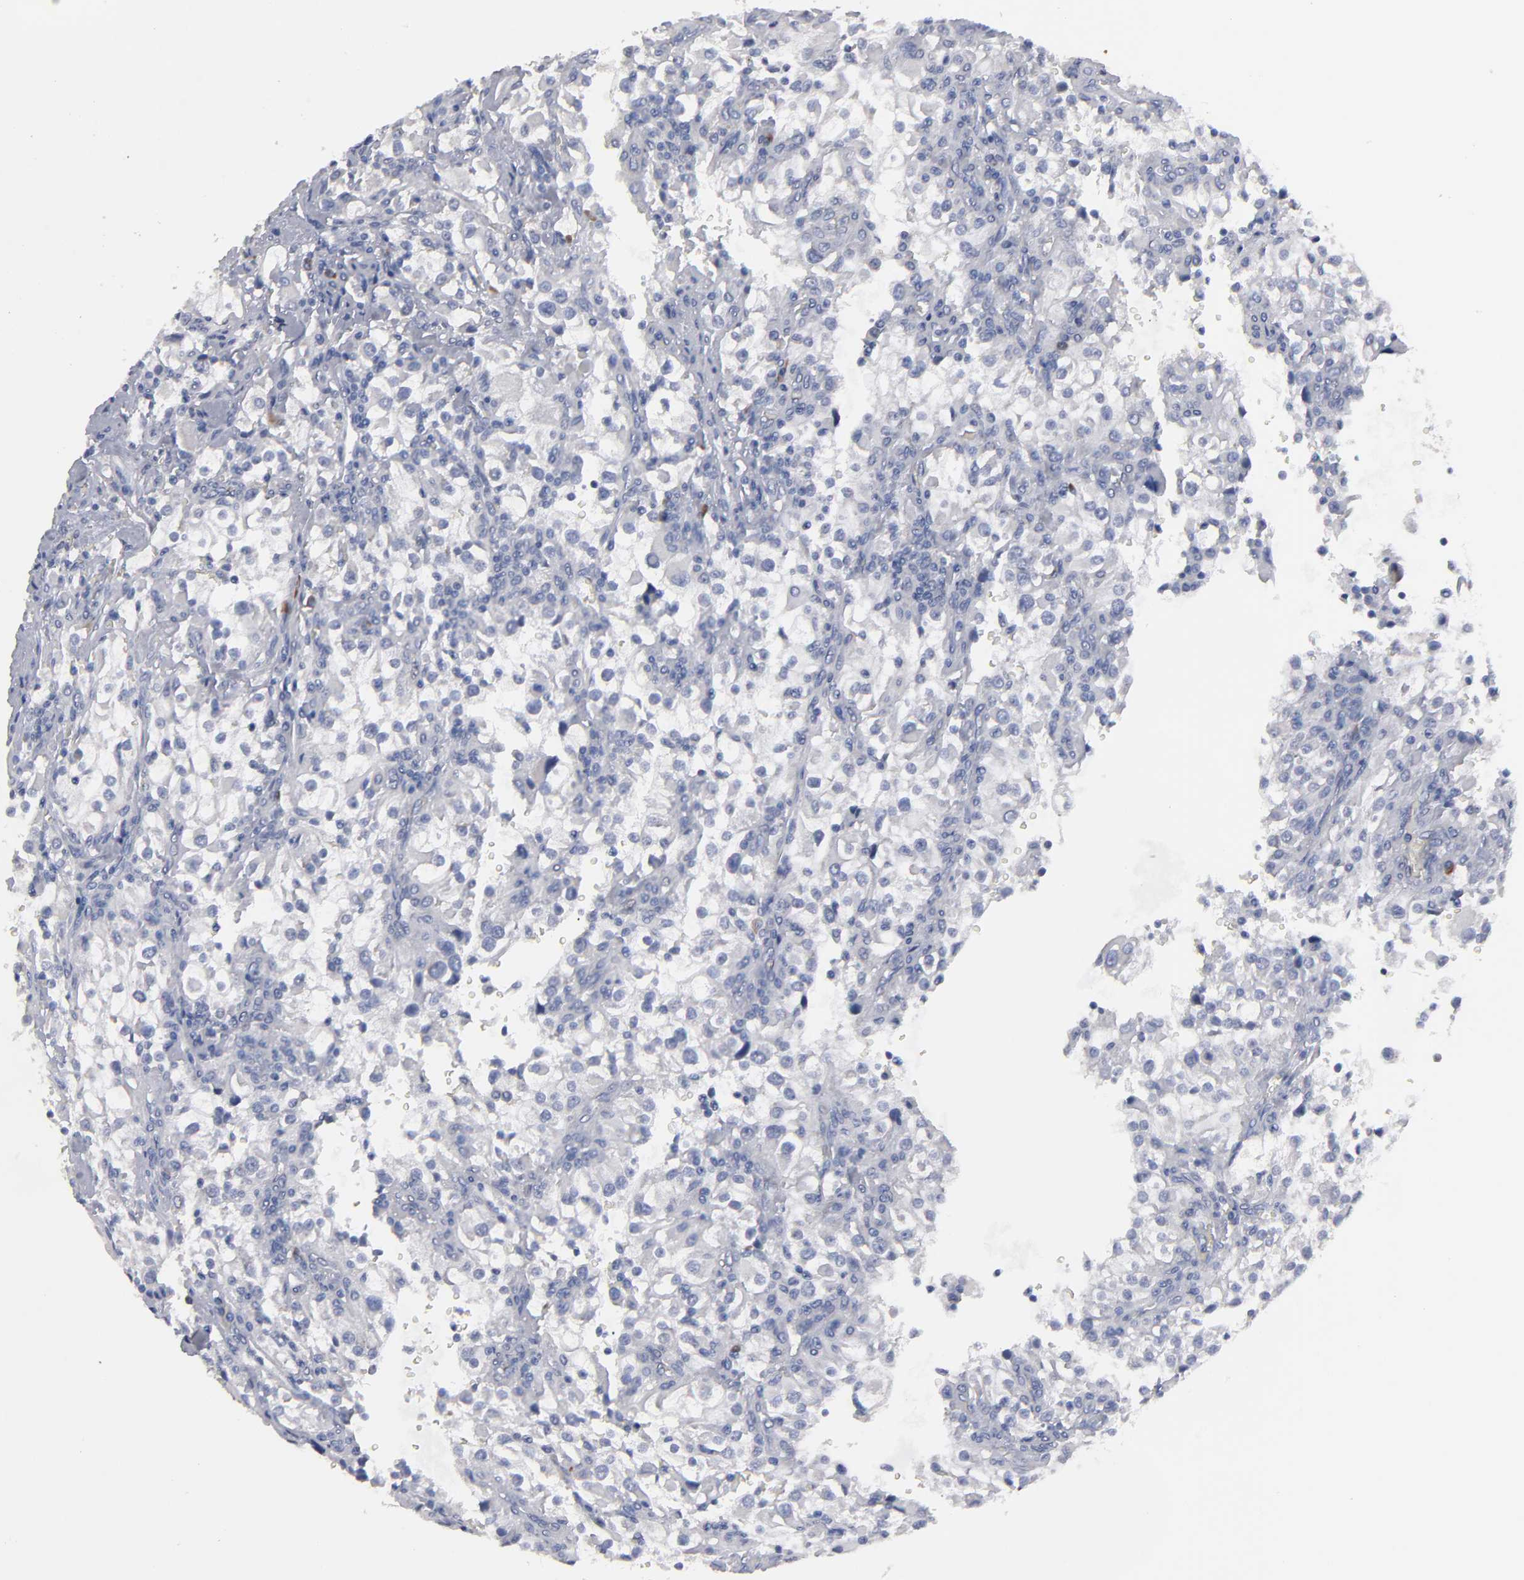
{"staining": {"intensity": "negative", "quantity": "none", "location": "none"}, "tissue": "renal cancer", "cell_type": "Tumor cells", "image_type": "cancer", "snomed": [{"axis": "morphology", "description": "Adenocarcinoma, NOS"}, {"axis": "topography", "description": "Kidney"}], "caption": "Tumor cells are negative for protein expression in human renal cancer.", "gene": "CCDC80", "patient": {"sex": "female", "age": 52}}